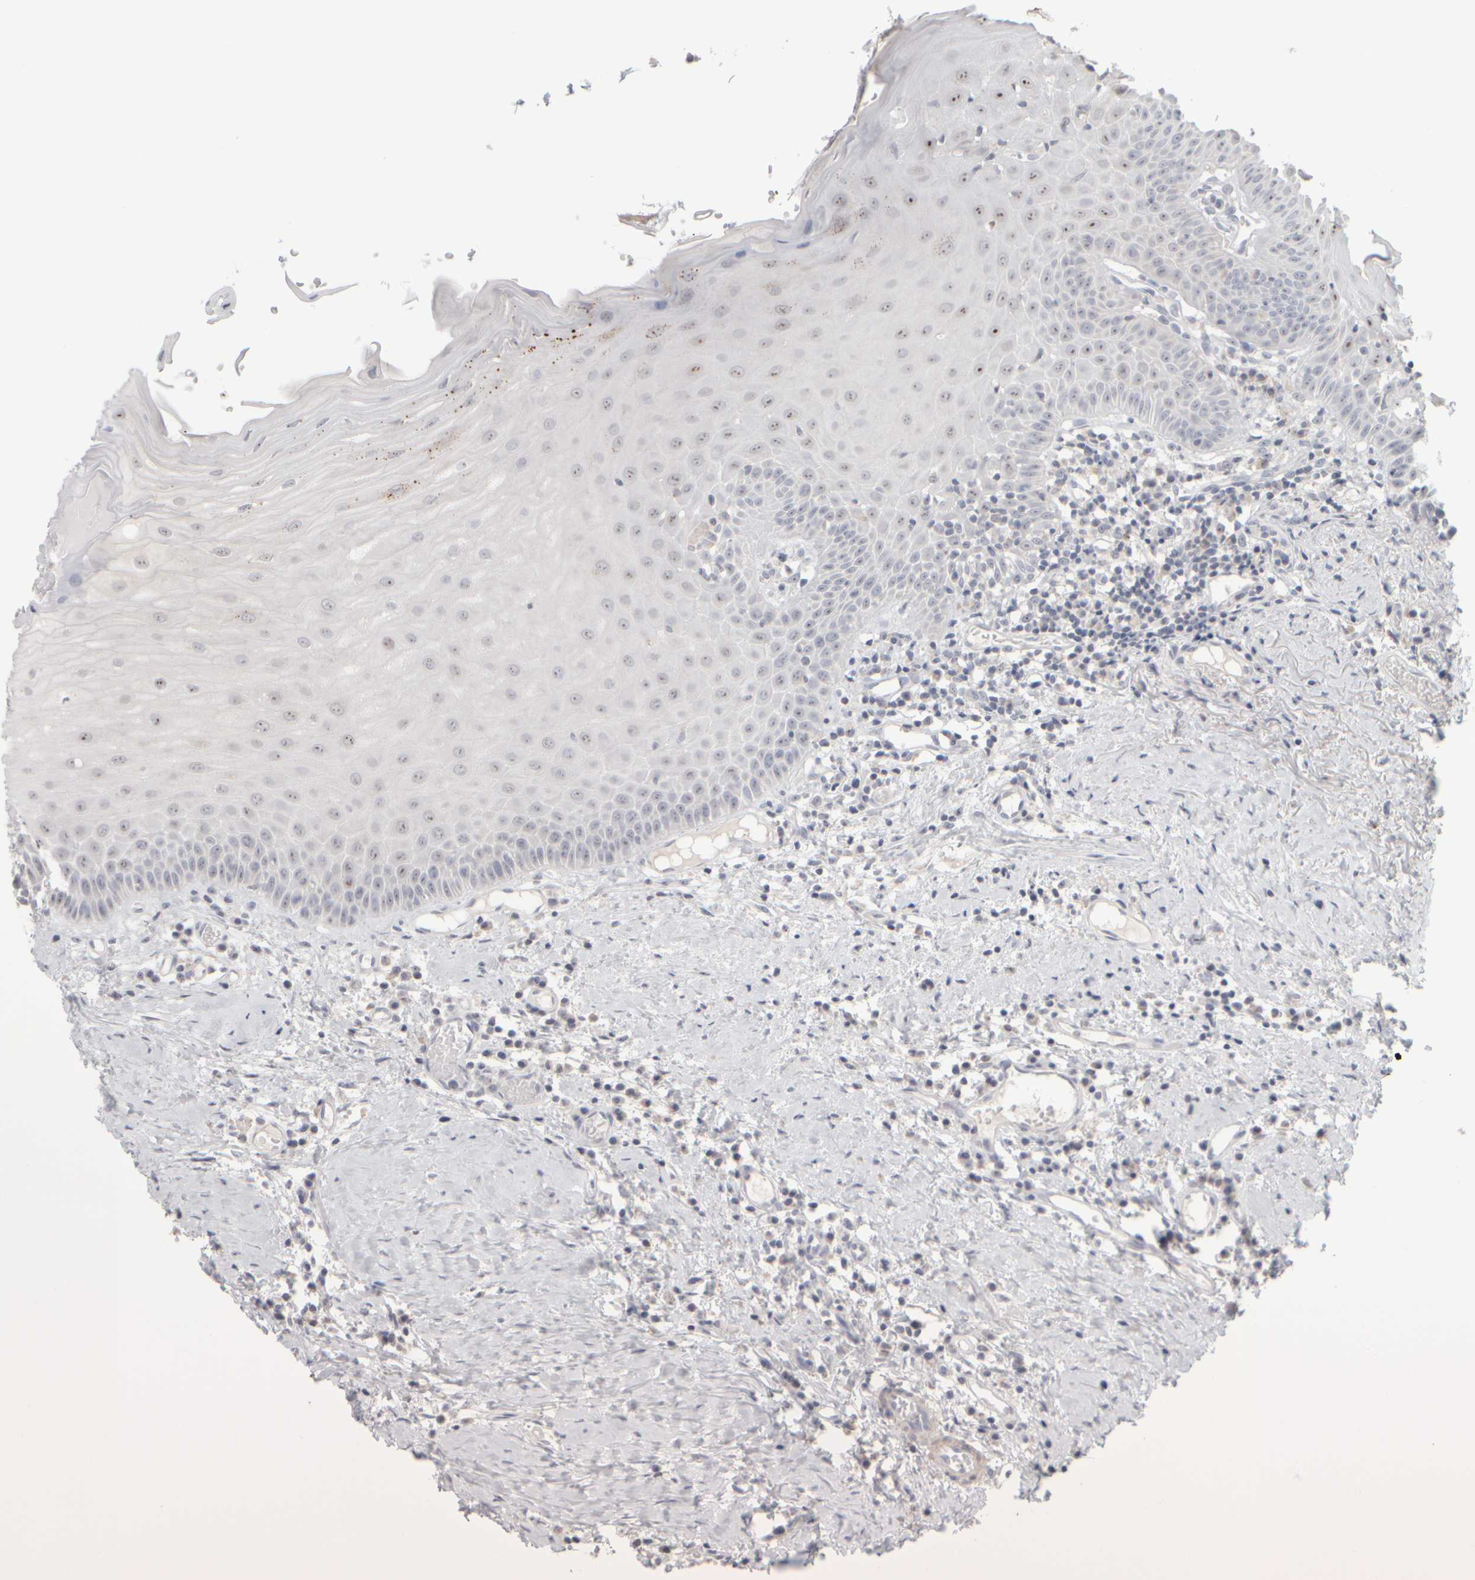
{"staining": {"intensity": "moderate", "quantity": "<25%", "location": "nuclear"}, "tissue": "oral mucosa", "cell_type": "Squamous epithelial cells", "image_type": "normal", "snomed": [{"axis": "morphology", "description": "Normal tissue, NOS"}, {"axis": "topography", "description": "Skeletal muscle"}, {"axis": "topography", "description": "Oral tissue"}, {"axis": "topography", "description": "Peripheral nerve tissue"}], "caption": "DAB (3,3'-diaminobenzidine) immunohistochemical staining of normal oral mucosa reveals moderate nuclear protein expression in approximately <25% of squamous epithelial cells. The protein of interest is stained brown, and the nuclei are stained in blue (DAB IHC with brightfield microscopy, high magnification).", "gene": "DCXR", "patient": {"sex": "female", "age": 84}}